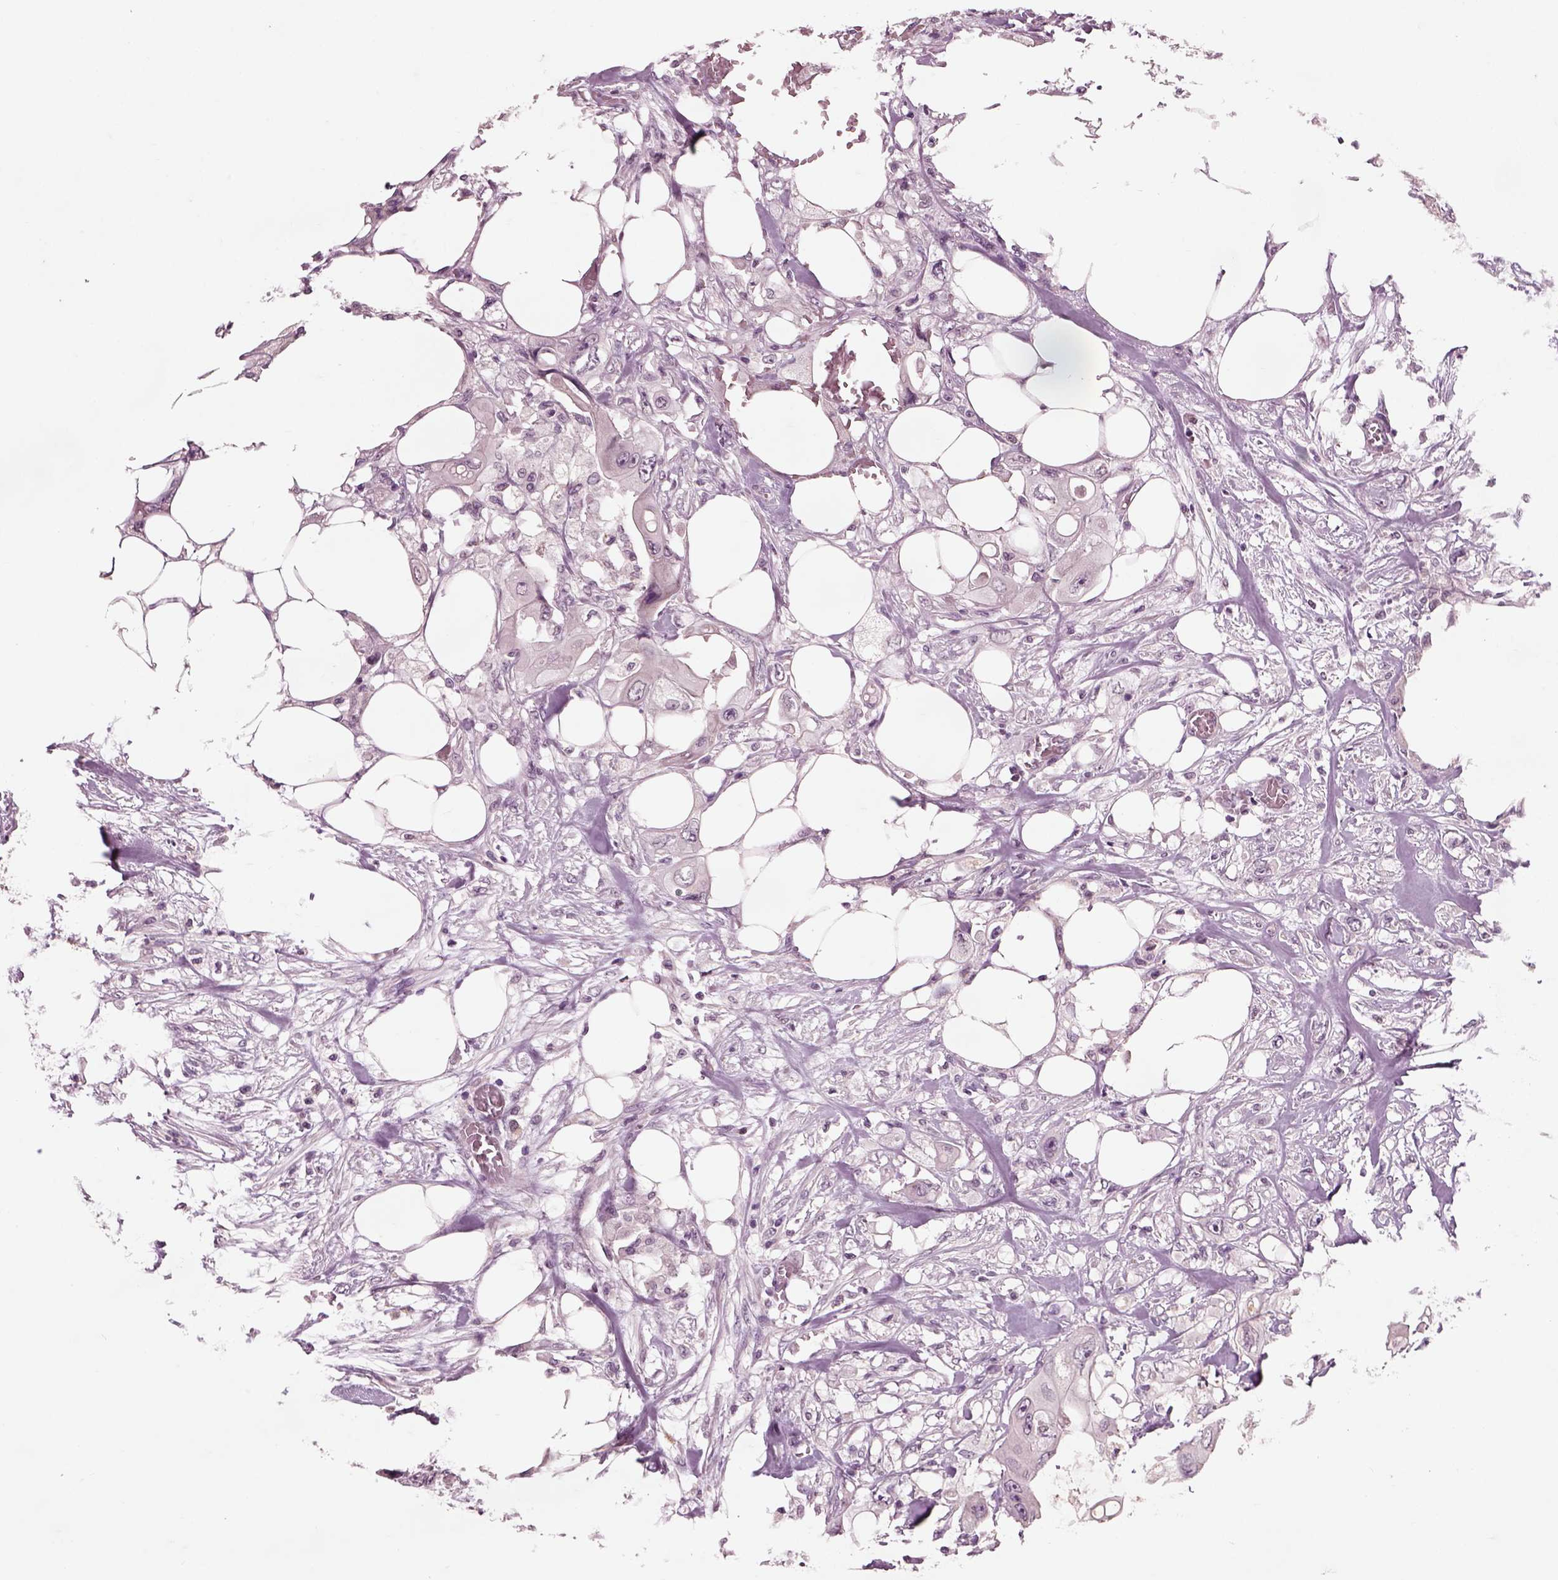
{"staining": {"intensity": "negative", "quantity": "none", "location": "none"}, "tissue": "colorectal cancer", "cell_type": "Tumor cells", "image_type": "cancer", "snomed": [{"axis": "morphology", "description": "Adenocarcinoma, NOS"}, {"axis": "topography", "description": "Rectum"}], "caption": "Tumor cells show no significant protein staining in colorectal adenocarcinoma. (Brightfield microscopy of DAB IHC at high magnification).", "gene": "CHGB", "patient": {"sex": "male", "age": 63}}